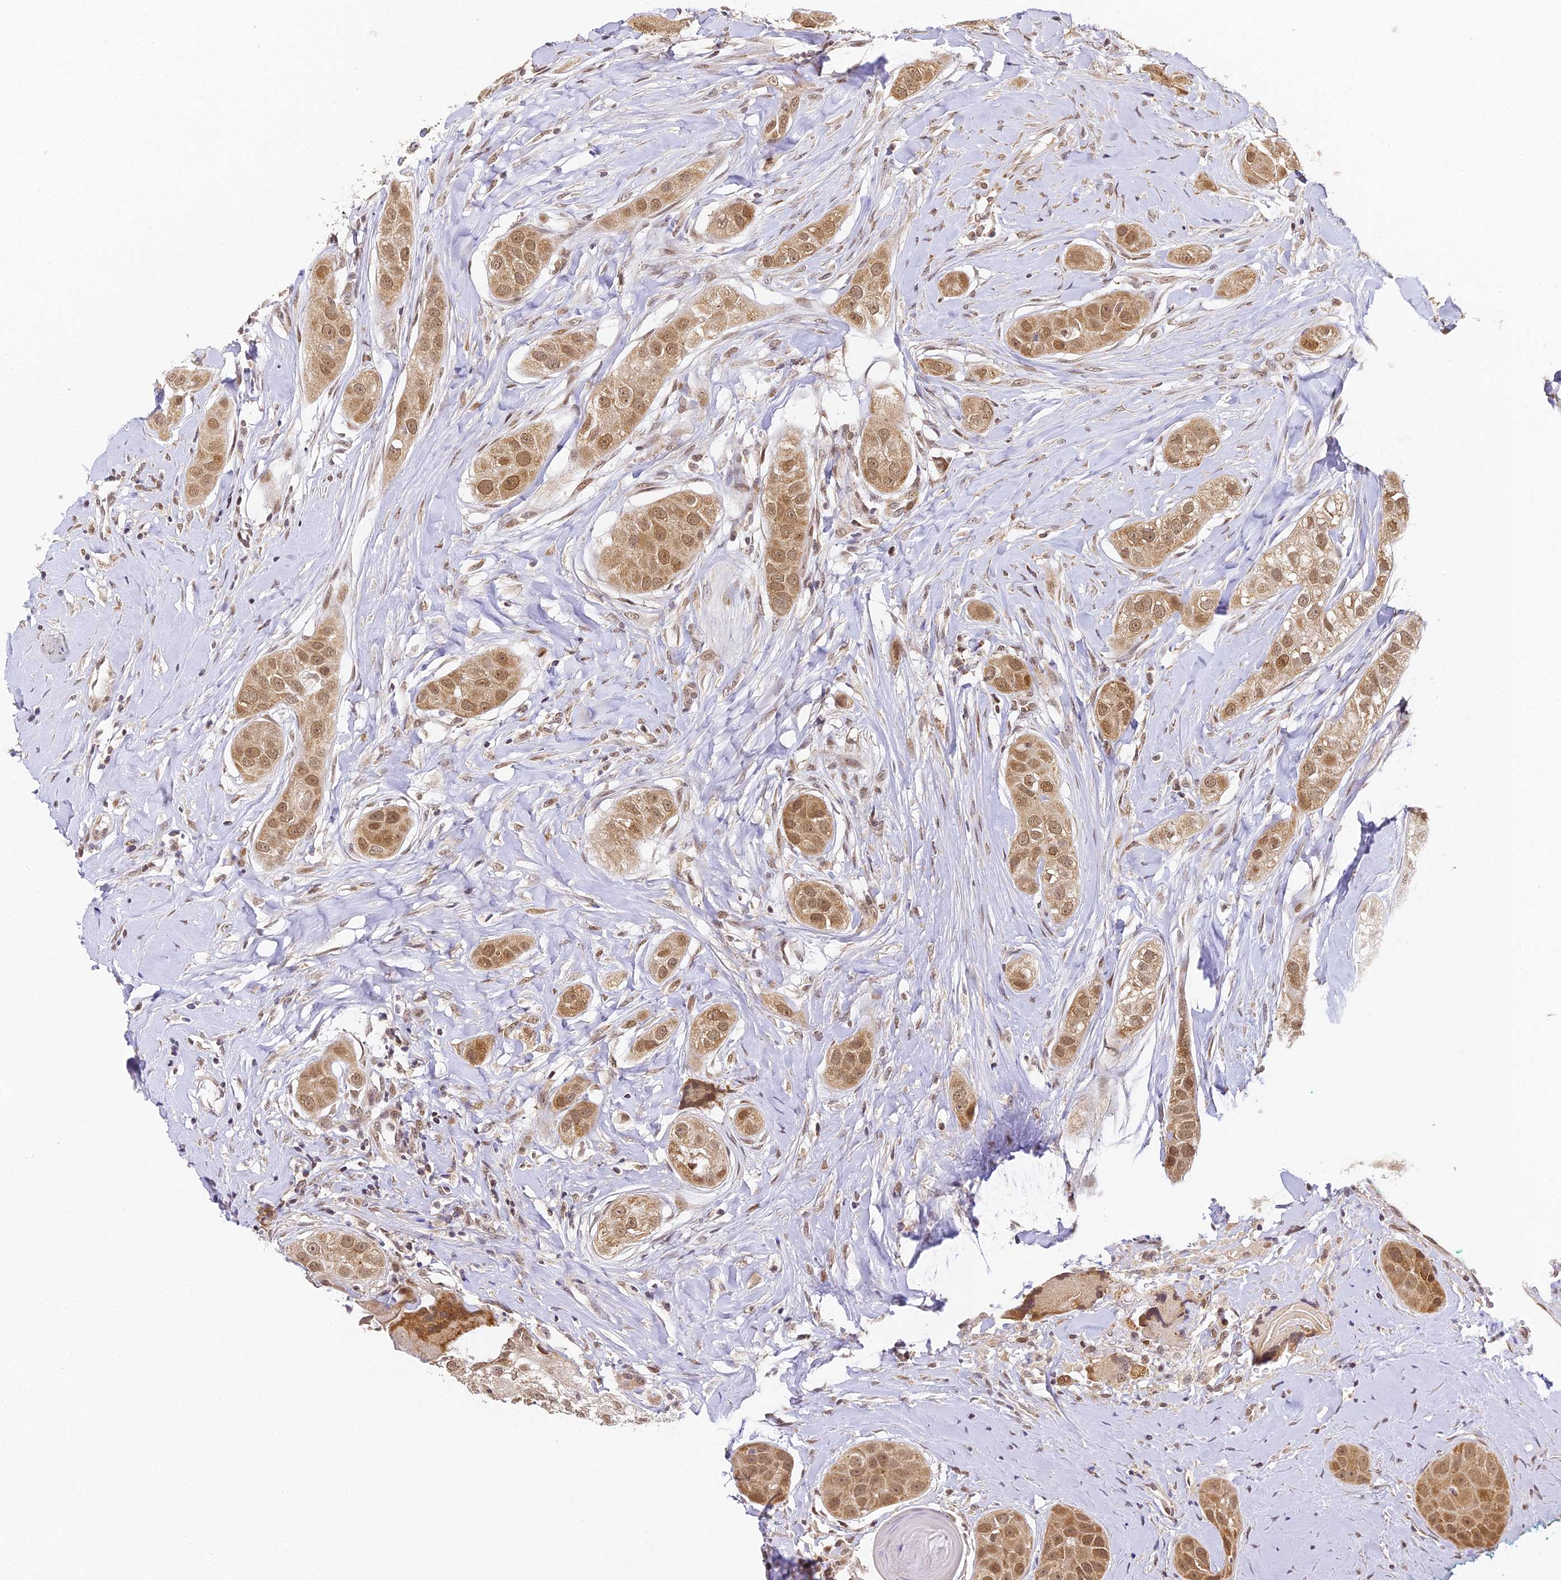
{"staining": {"intensity": "moderate", "quantity": ">75%", "location": "cytoplasmic/membranous,nuclear"}, "tissue": "head and neck cancer", "cell_type": "Tumor cells", "image_type": "cancer", "snomed": [{"axis": "morphology", "description": "Normal tissue, NOS"}, {"axis": "morphology", "description": "Squamous cell carcinoma, NOS"}, {"axis": "topography", "description": "Skeletal muscle"}, {"axis": "topography", "description": "Head-Neck"}], "caption": "Head and neck squamous cell carcinoma stained for a protein exhibits moderate cytoplasmic/membranous and nuclear positivity in tumor cells.", "gene": "DNAAF10", "patient": {"sex": "male", "age": 51}}